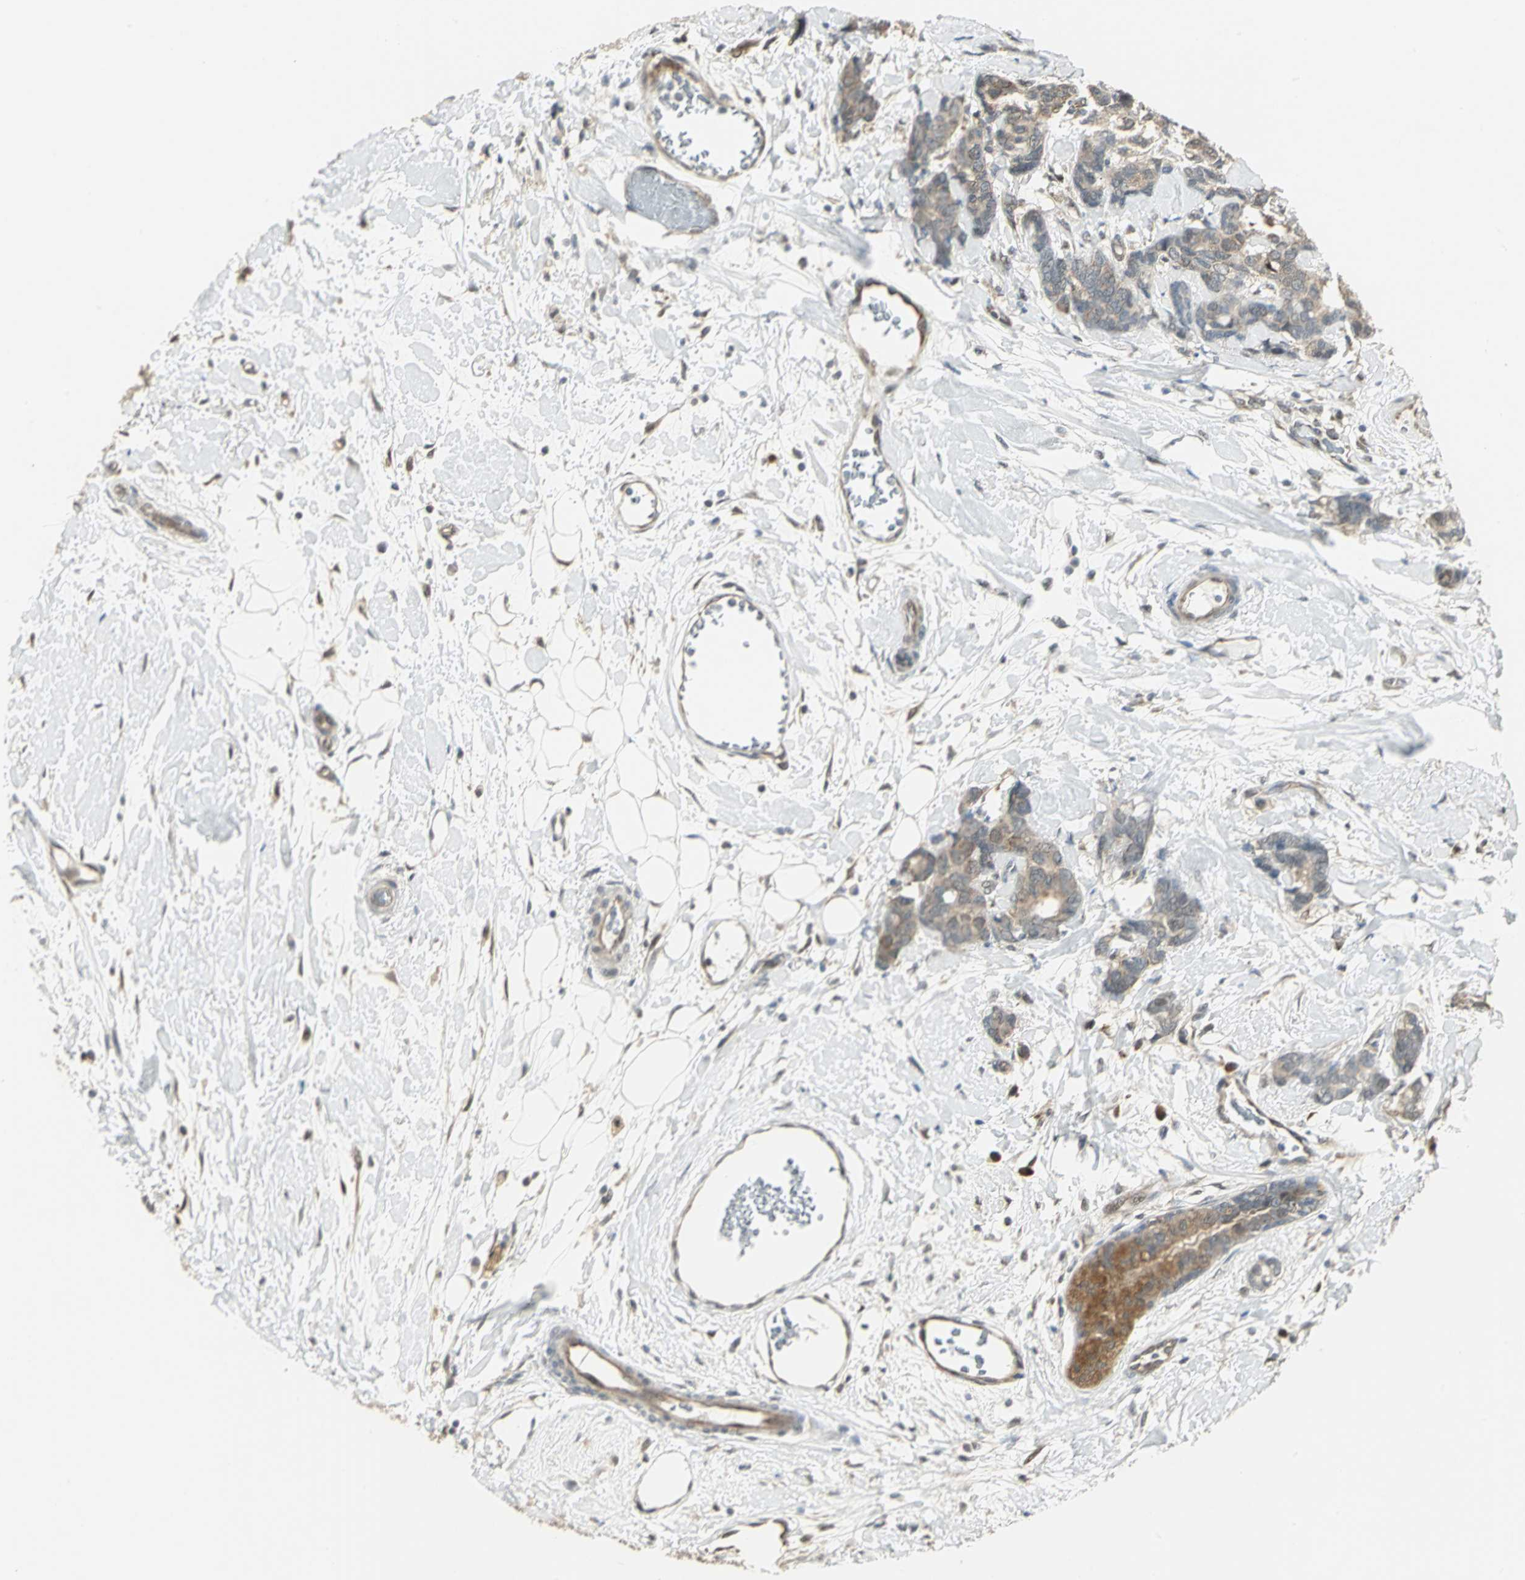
{"staining": {"intensity": "moderate", "quantity": ">75%", "location": "cytoplasmic/membranous"}, "tissue": "breast cancer", "cell_type": "Tumor cells", "image_type": "cancer", "snomed": [{"axis": "morphology", "description": "Duct carcinoma"}, {"axis": "topography", "description": "Breast"}], "caption": "Protein expression analysis of breast cancer (invasive ductal carcinoma) exhibits moderate cytoplasmic/membranous positivity in approximately >75% of tumor cells.", "gene": "PSMC4", "patient": {"sex": "female", "age": 87}}